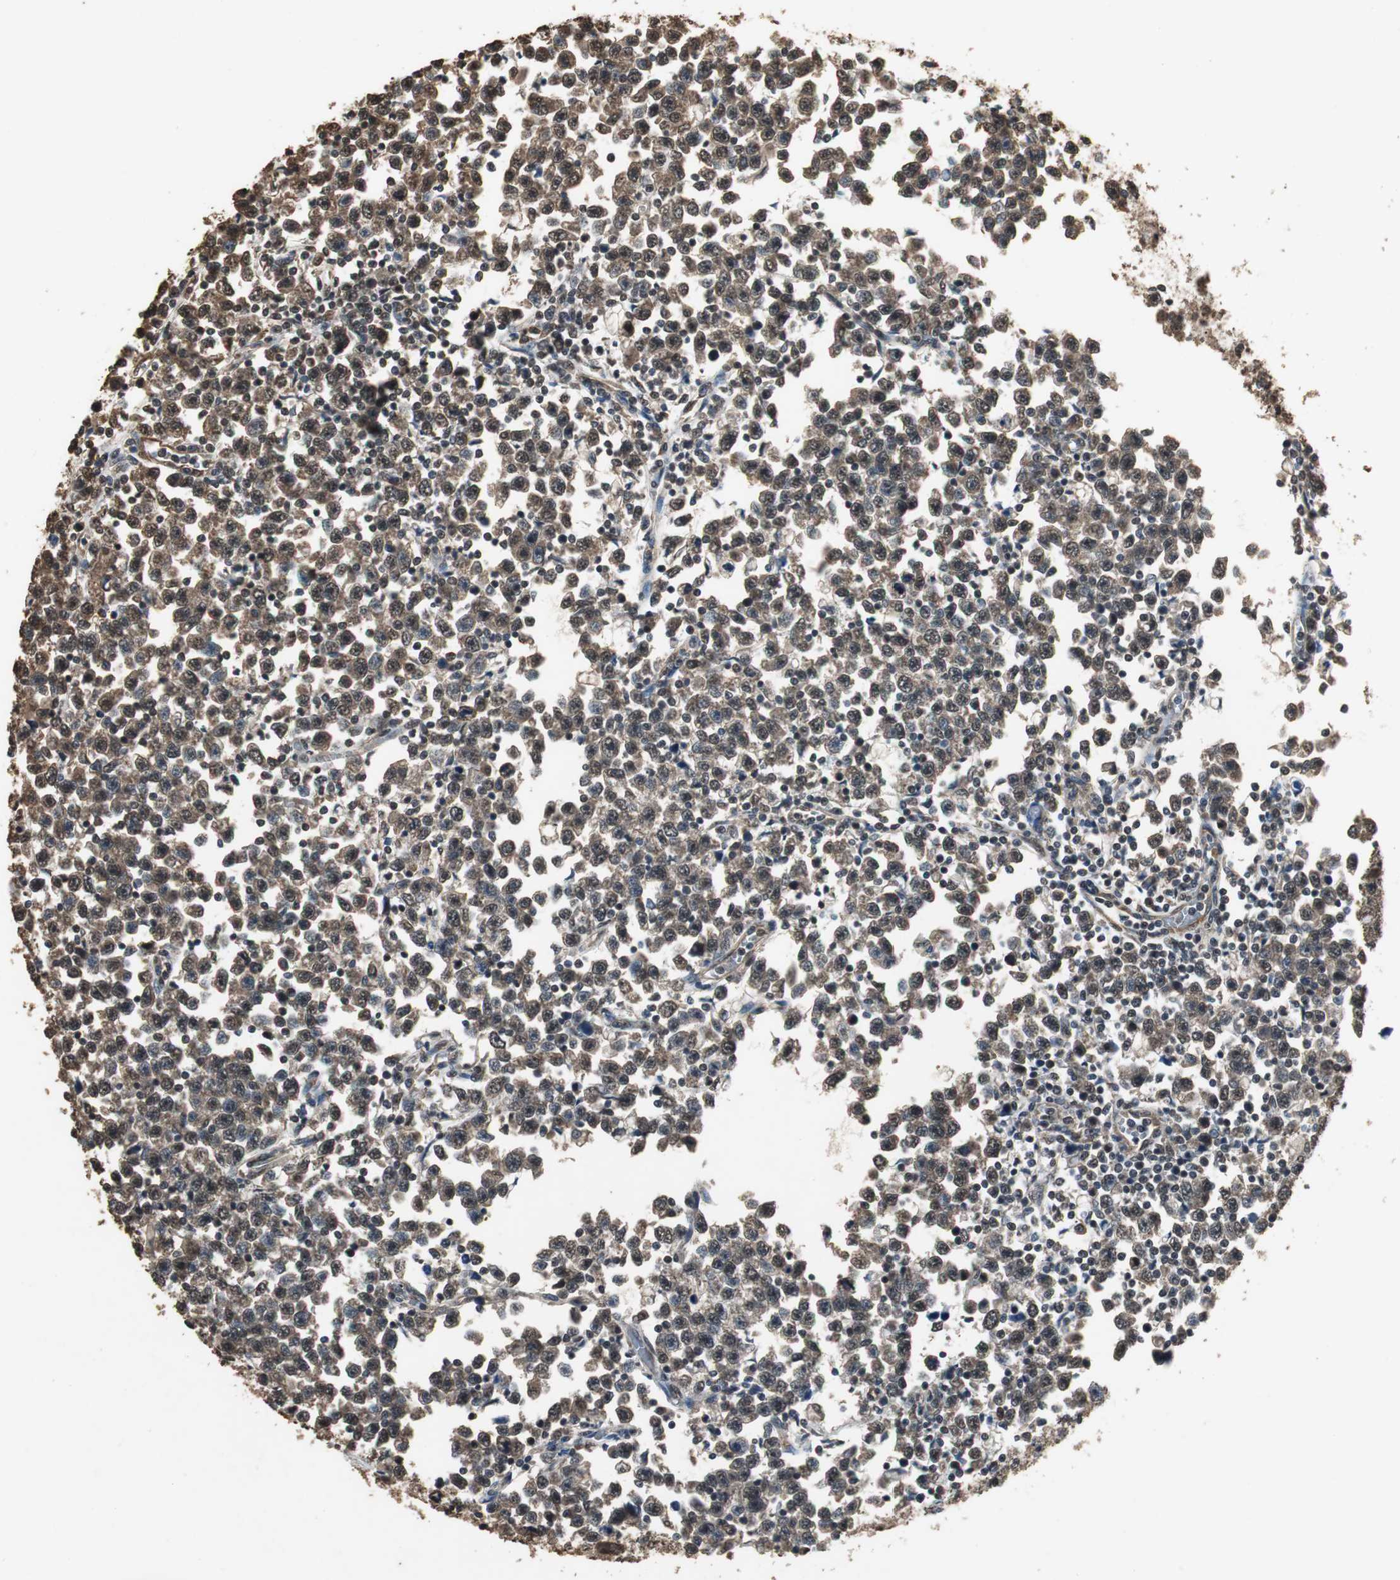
{"staining": {"intensity": "strong", "quantity": ">75%", "location": "cytoplasmic/membranous,nuclear"}, "tissue": "testis cancer", "cell_type": "Tumor cells", "image_type": "cancer", "snomed": [{"axis": "morphology", "description": "Seminoma, NOS"}, {"axis": "topography", "description": "Testis"}], "caption": "Testis cancer tissue displays strong cytoplasmic/membranous and nuclear staining in about >75% of tumor cells (DAB (3,3'-diaminobenzidine) IHC, brown staining for protein, blue staining for nuclei).", "gene": "PPP1R13B", "patient": {"sex": "male", "age": 43}}